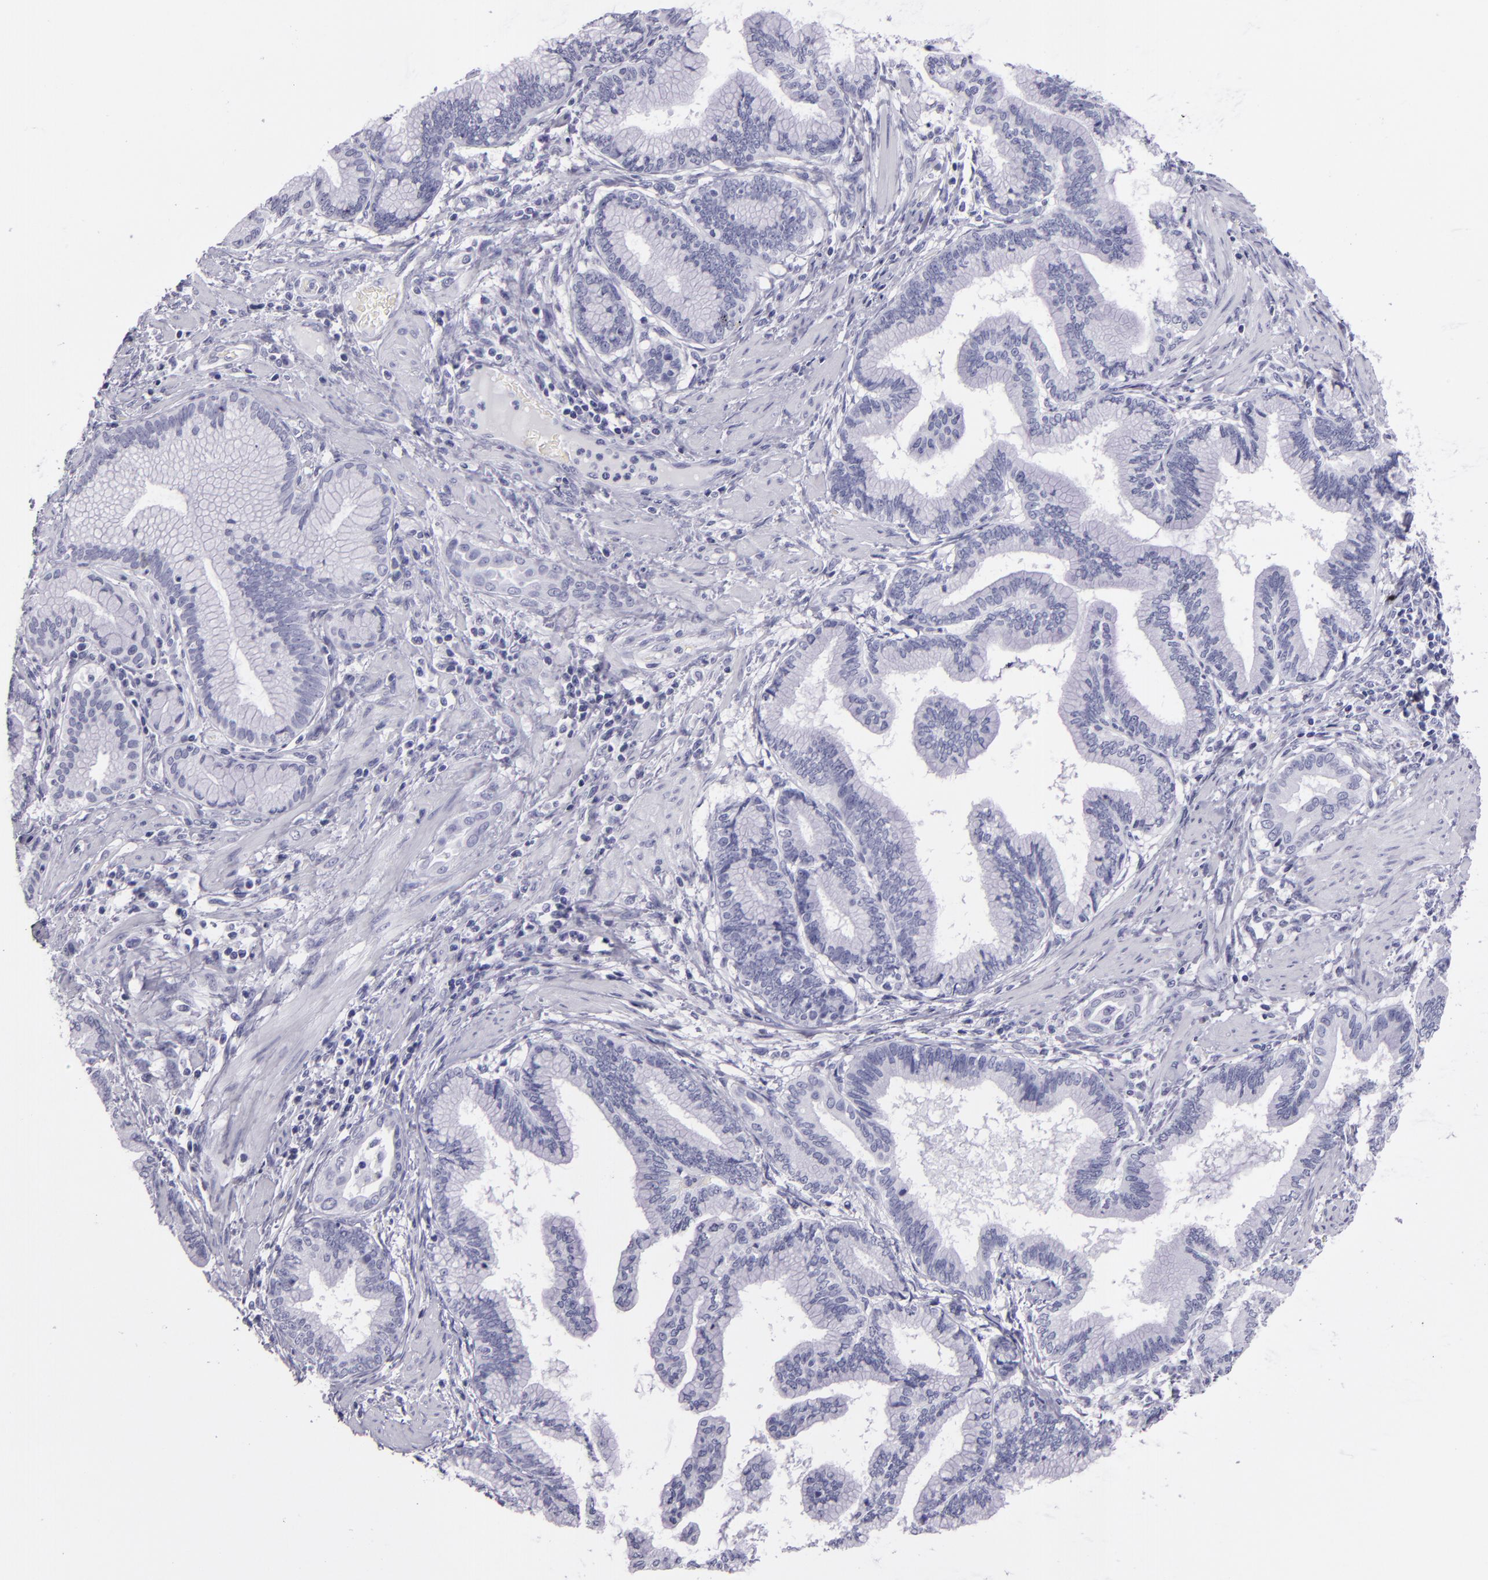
{"staining": {"intensity": "negative", "quantity": "none", "location": "none"}, "tissue": "pancreatic cancer", "cell_type": "Tumor cells", "image_type": "cancer", "snomed": [{"axis": "morphology", "description": "Adenocarcinoma, NOS"}, {"axis": "topography", "description": "Pancreas"}], "caption": "IHC of pancreatic cancer (adenocarcinoma) reveals no expression in tumor cells. The staining is performed using DAB brown chromogen with nuclei counter-stained in using hematoxylin.", "gene": "CR2", "patient": {"sex": "female", "age": 64}}